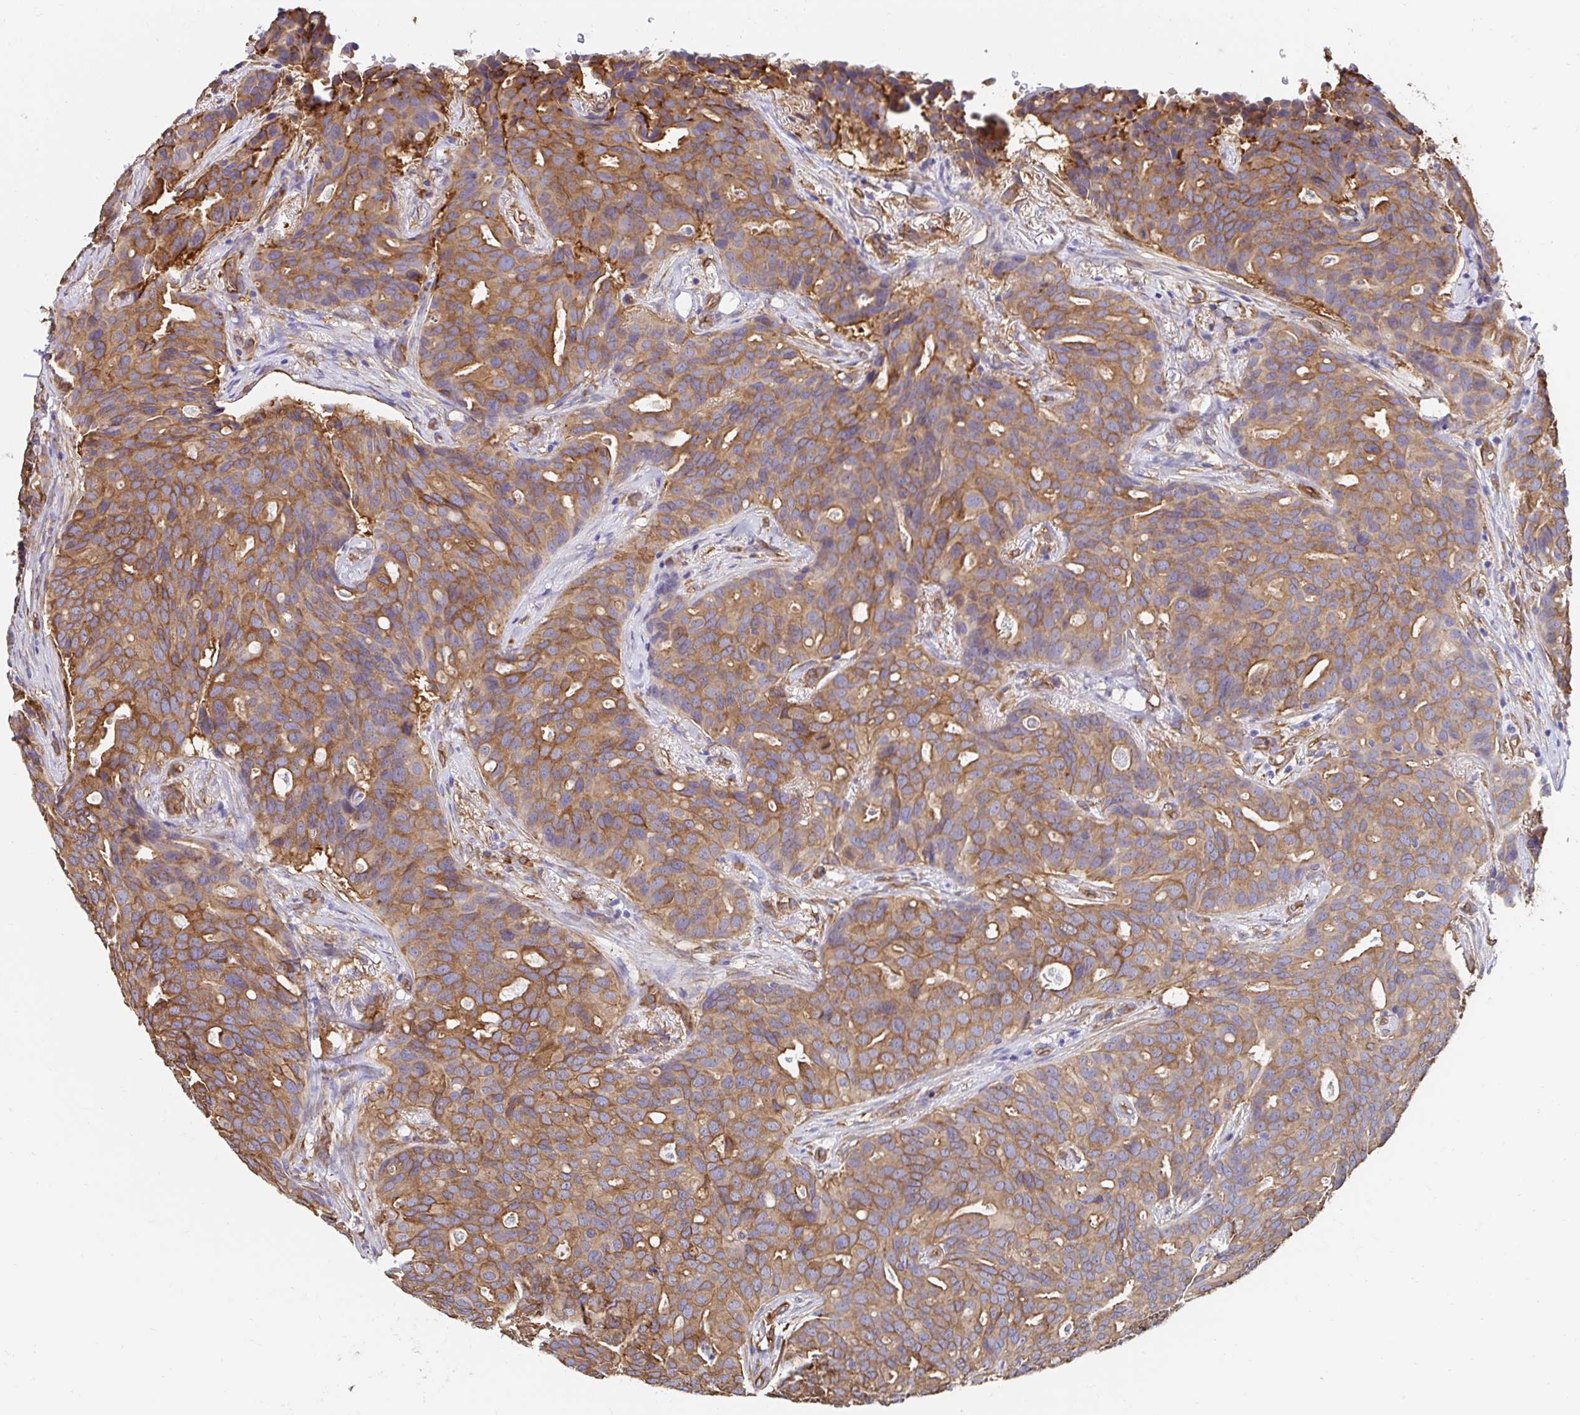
{"staining": {"intensity": "moderate", "quantity": ">75%", "location": "cytoplasmic/membranous"}, "tissue": "breast cancer", "cell_type": "Tumor cells", "image_type": "cancer", "snomed": [{"axis": "morphology", "description": "Duct carcinoma"}, {"axis": "topography", "description": "Breast"}], "caption": "This is a micrograph of immunohistochemistry staining of breast cancer (intraductal carcinoma), which shows moderate positivity in the cytoplasmic/membranous of tumor cells.", "gene": "CTTN", "patient": {"sex": "female", "age": 54}}